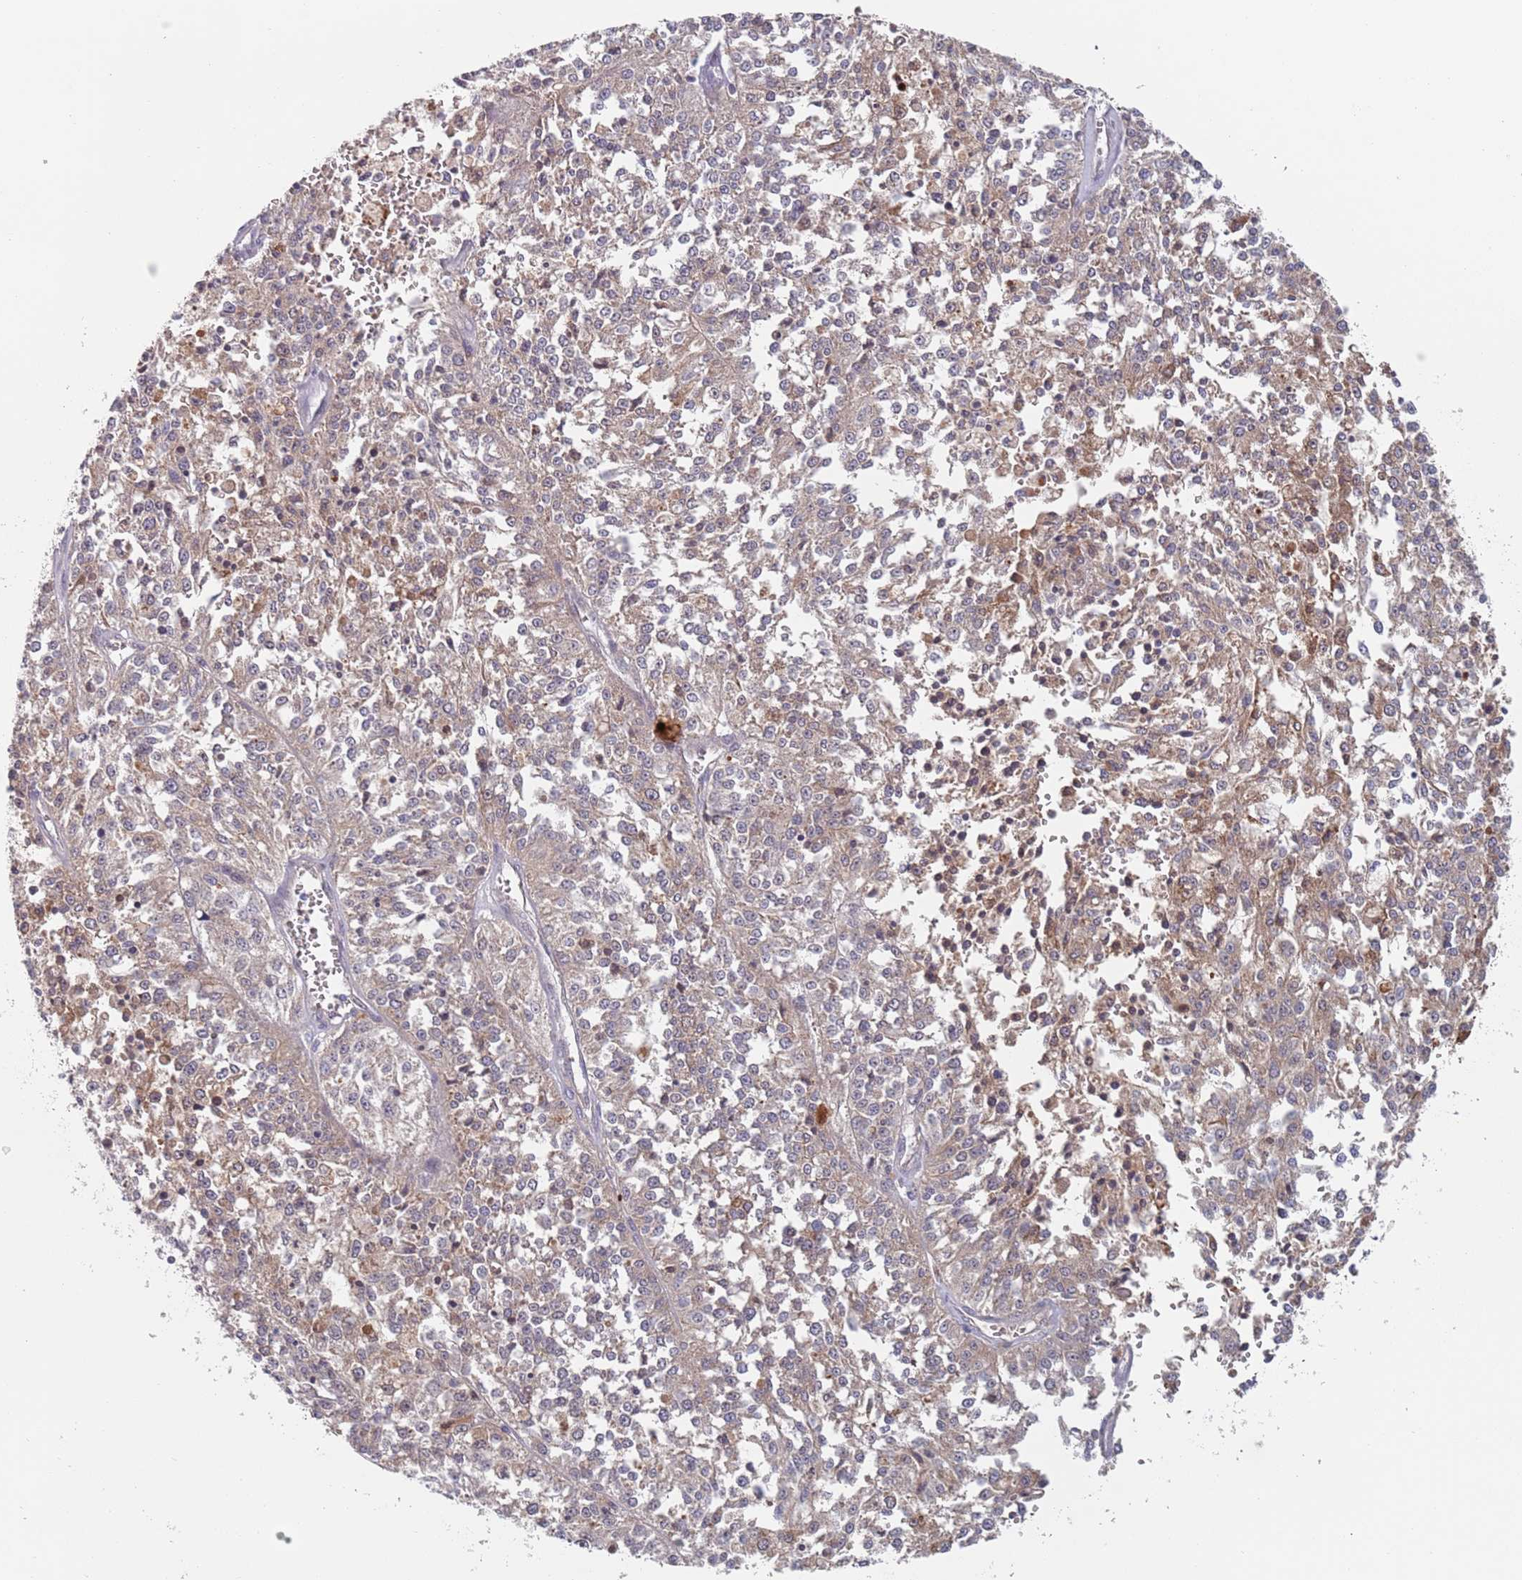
{"staining": {"intensity": "weak", "quantity": "25%-75%", "location": "cytoplasmic/membranous"}, "tissue": "melanoma", "cell_type": "Tumor cells", "image_type": "cancer", "snomed": [{"axis": "morphology", "description": "Malignant melanoma, NOS"}, {"axis": "topography", "description": "Skin"}], "caption": "Protein expression analysis of human melanoma reveals weak cytoplasmic/membranous expression in approximately 25%-75% of tumor cells.", "gene": "ZNF140", "patient": {"sex": "female", "age": 64}}